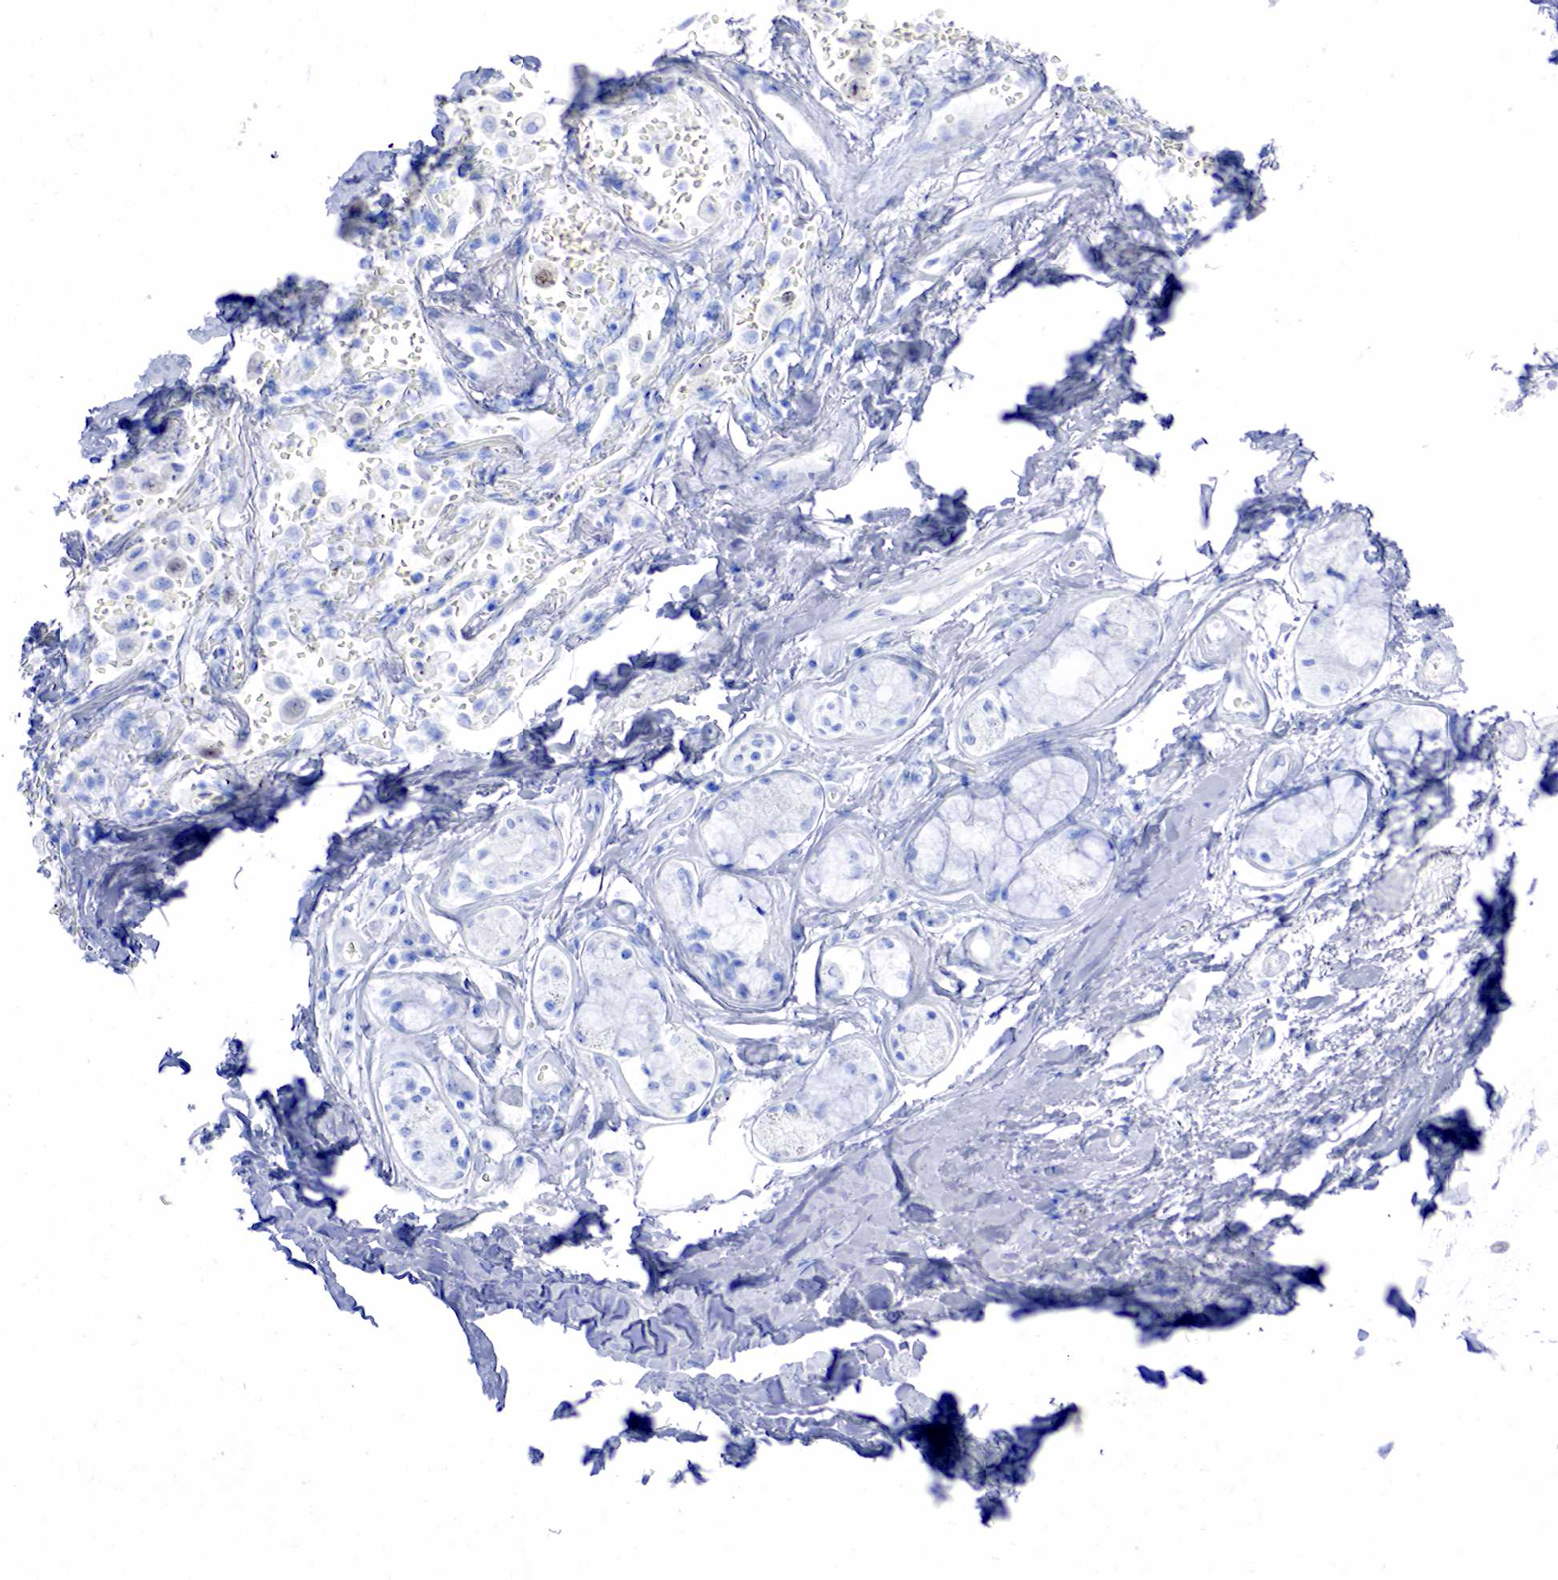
{"staining": {"intensity": "negative", "quantity": "none", "location": "none"}, "tissue": "adipose tissue", "cell_type": "Adipocytes", "image_type": "normal", "snomed": [{"axis": "morphology", "description": "Normal tissue, NOS"}, {"axis": "topography", "description": "Cartilage tissue"}, {"axis": "topography", "description": "Lung"}], "caption": "The micrograph reveals no significant staining in adipocytes of adipose tissue.", "gene": "PTH", "patient": {"sex": "male", "age": 65}}